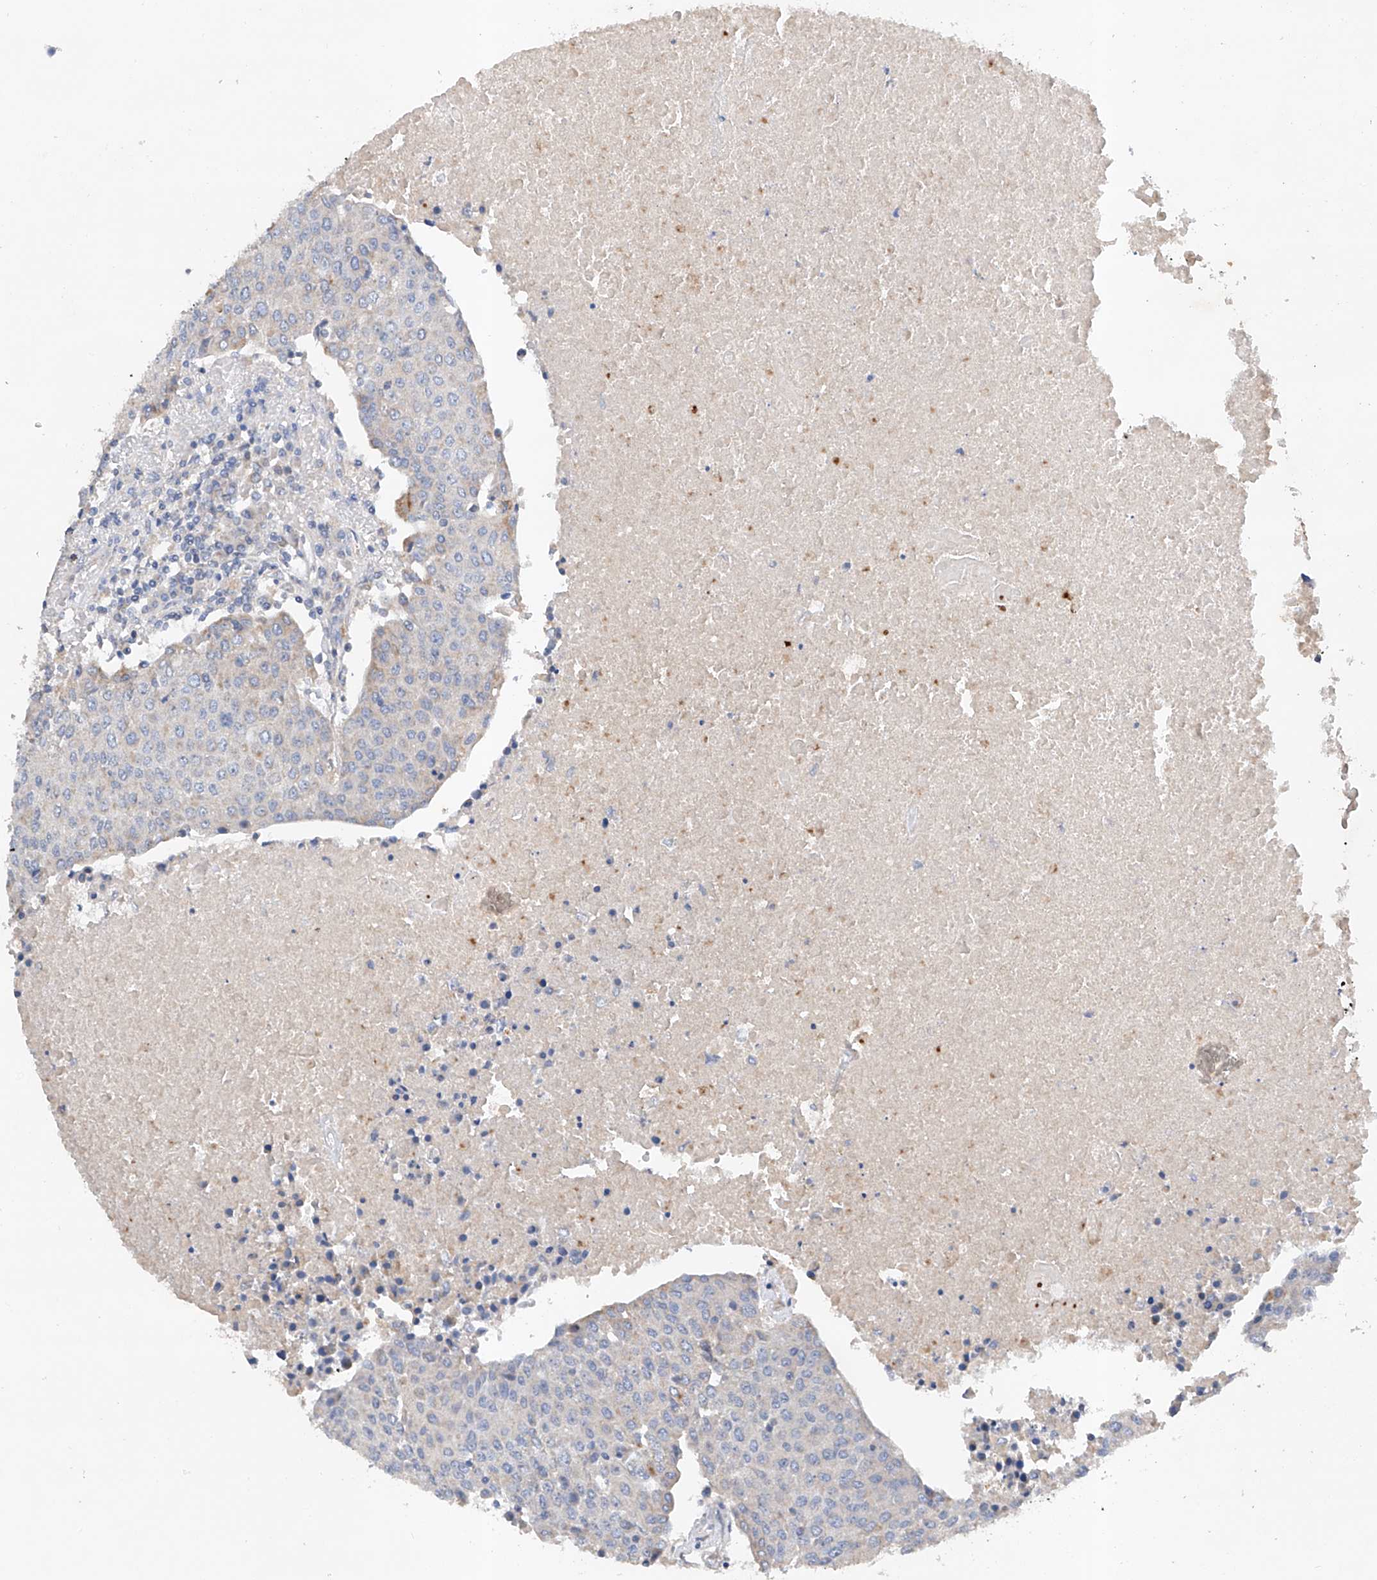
{"staining": {"intensity": "negative", "quantity": "none", "location": "none"}, "tissue": "urothelial cancer", "cell_type": "Tumor cells", "image_type": "cancer", "snomed": [{"axis": "morphology", "description": "Urothelial carcinoma, High grade"}, {"axis": "topography", "description": "Urinary bladder"}], "caption": "The image reveals no staining of tumor cells in urothelial cancer.", "gene": "GPC4", "patient": {"sex": "female", "age": 85}}